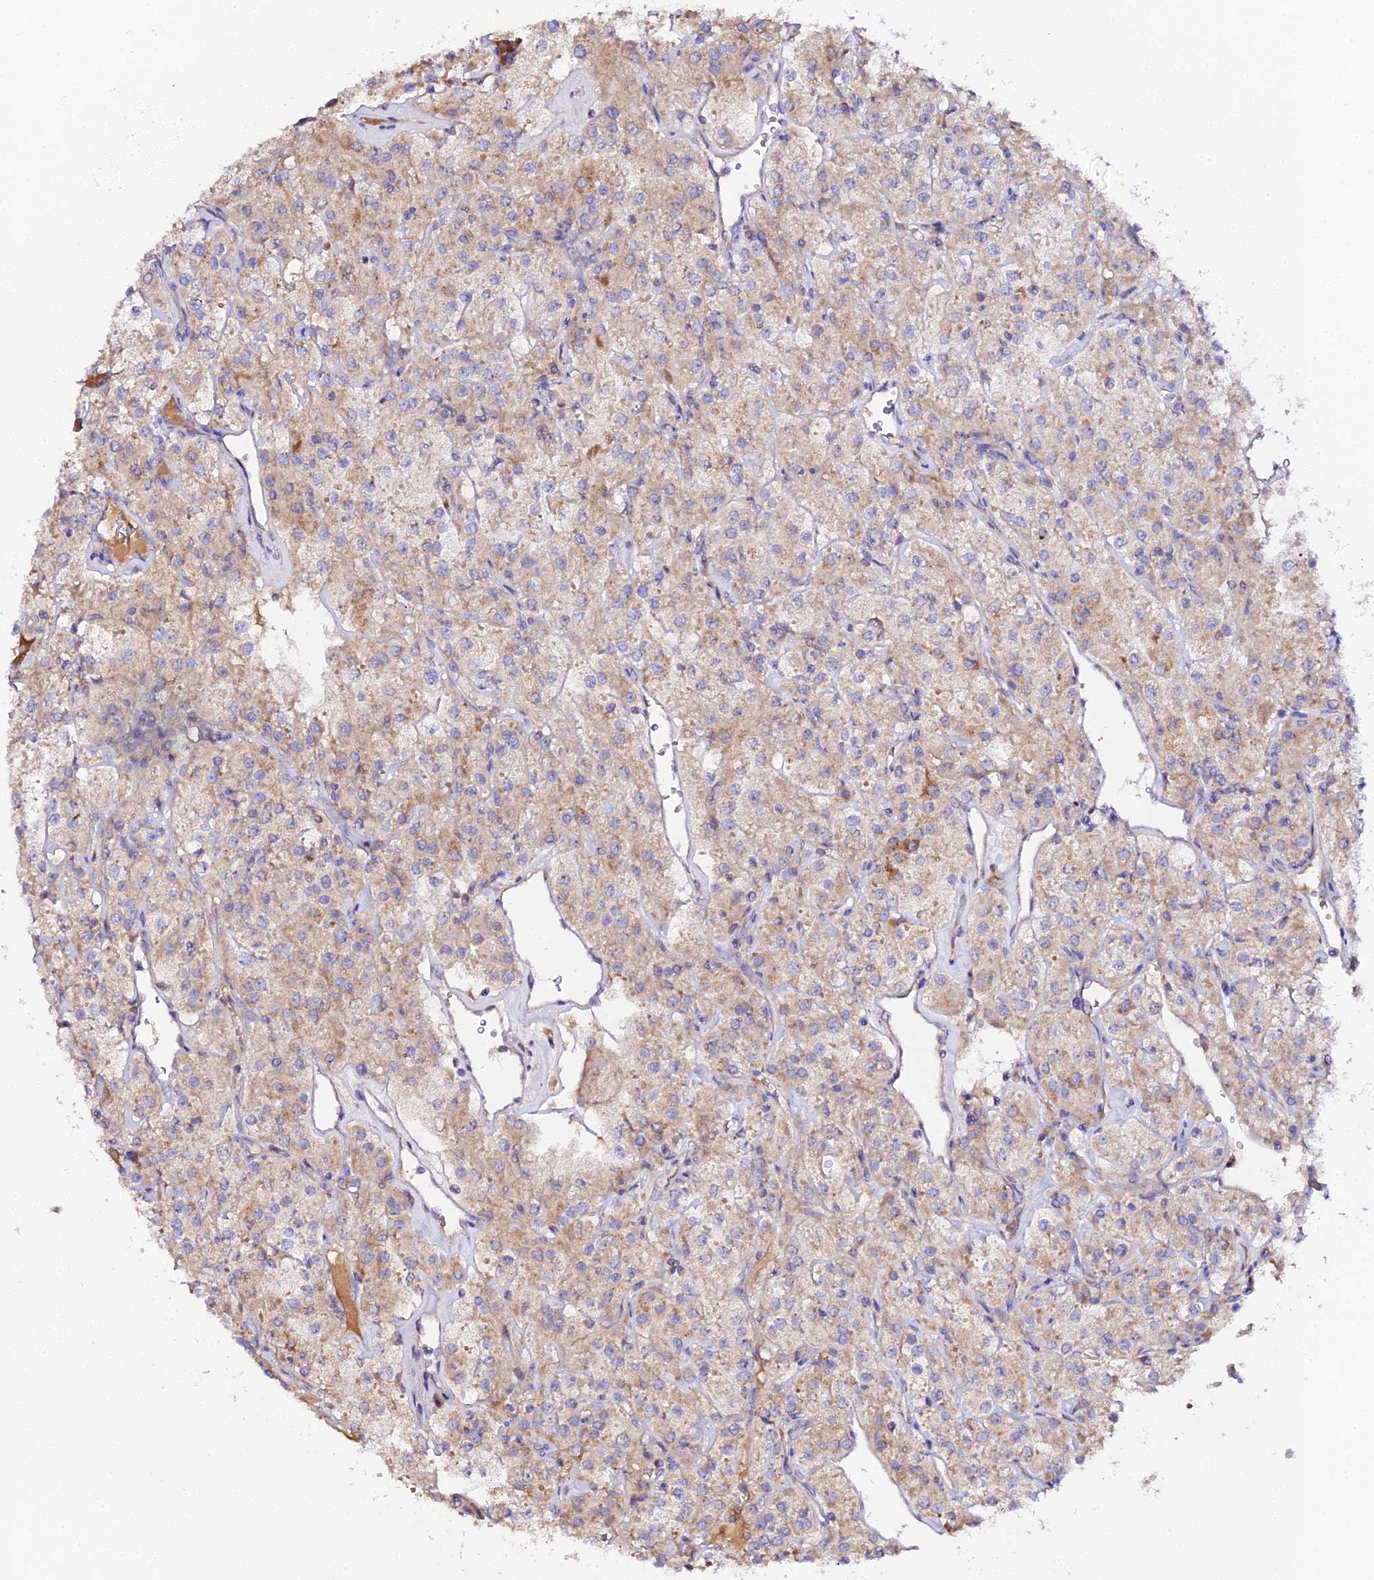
{"staining": {"intensity": "moderate", "quantity": "<25%", "location": "cytoplasmic/membranous"}, "tissue": "renal cancer", "cell_type": "Tumor cells", "image_type": "cancer", "snomed": [{"axis": "morphology", "description": "Adenocarcinoma, NOS"}, {"axis": "topography", "description": "Kidney"}], "caption": "Renal cancer stained with immunohistochemistry exhibits moderate cytoplasmic/membranous staining in approximately <25% of tumor cells. The staining was performed using DAB, with brown indicating positive protein expression. Nuclei are stained blue with hematoxylin.", "gene": "SCX", "patient": {"sex": "male", "age": 77}}